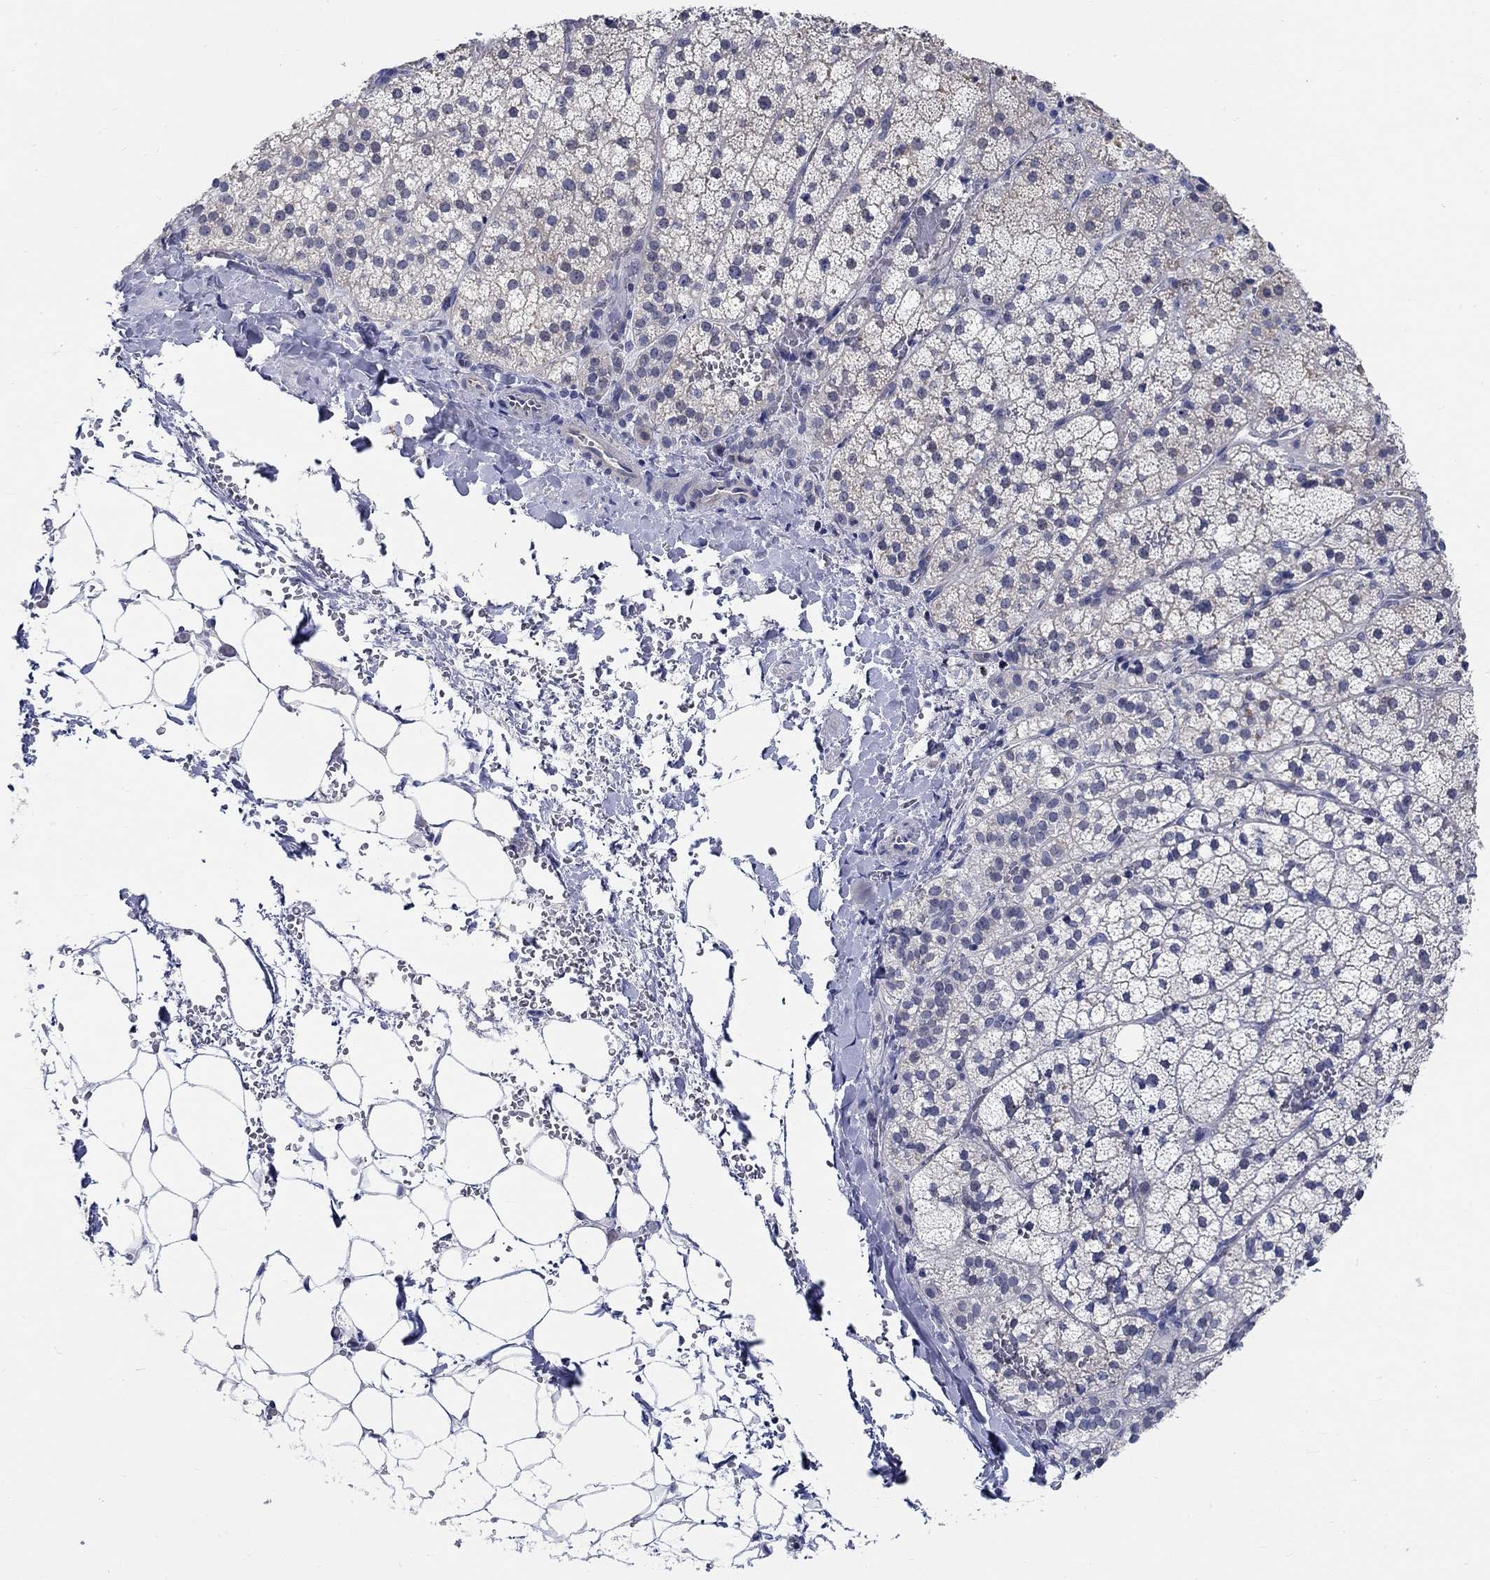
{"staining": {"intensity": "moderate", "quantity": "<25%", "location": "cytoplasmic/membranous"}, "tissue": "adrenal gland", "cell_type": "Glandular cells", "image_type": "normal", "snomed": [{"axis": "morphology", "description": "Normal tissue, NOS"}, {"axis": "topography", "description": "Adrenal gland"}], "caption": "Adrenal gland stained with IHC shows moderate cytoplasmic/membranous expression in approximately <25% of glandular cells.", "gene": "SMIM18", "patient": {"sex": "male", "age": 53}}